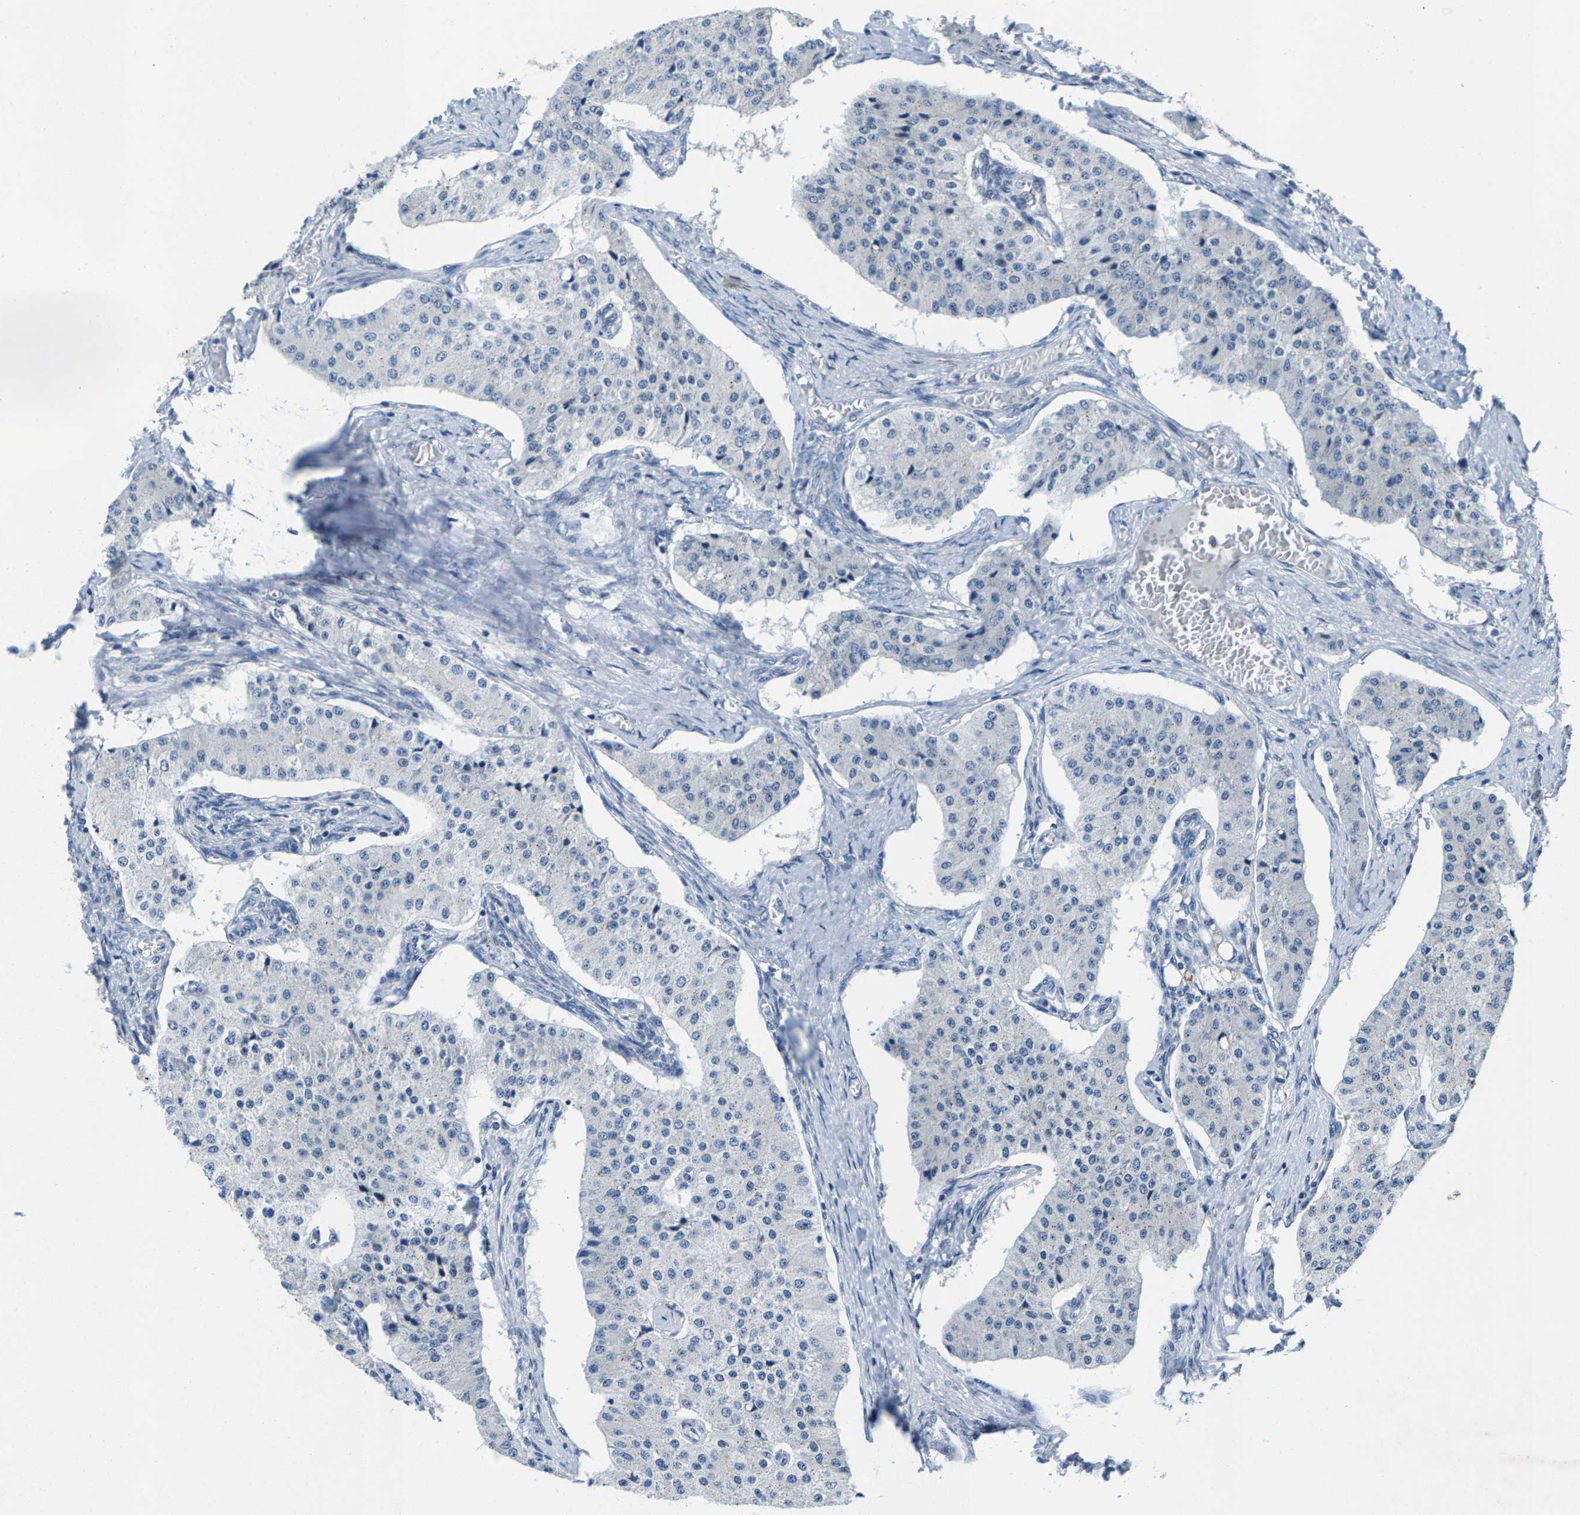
{"staining": {"intensity": "negative", "quantity": "none", "location": "none"}, "tissue": "carcinoid", "cell_type": "Tumor cells", "image_type": "cancer", "snomed": [{"axis": "morphology", "description": "Carcinoid, malignant, NOS"}, {"axis": "topography", "description": "Colon"}], "caption": "Carcinoid (malignant) was stained to show a protein in brown. There is no significant expression in tumor cells.", "gene": "KLHL1", "patient": {"sex": "female", "age": 52}}